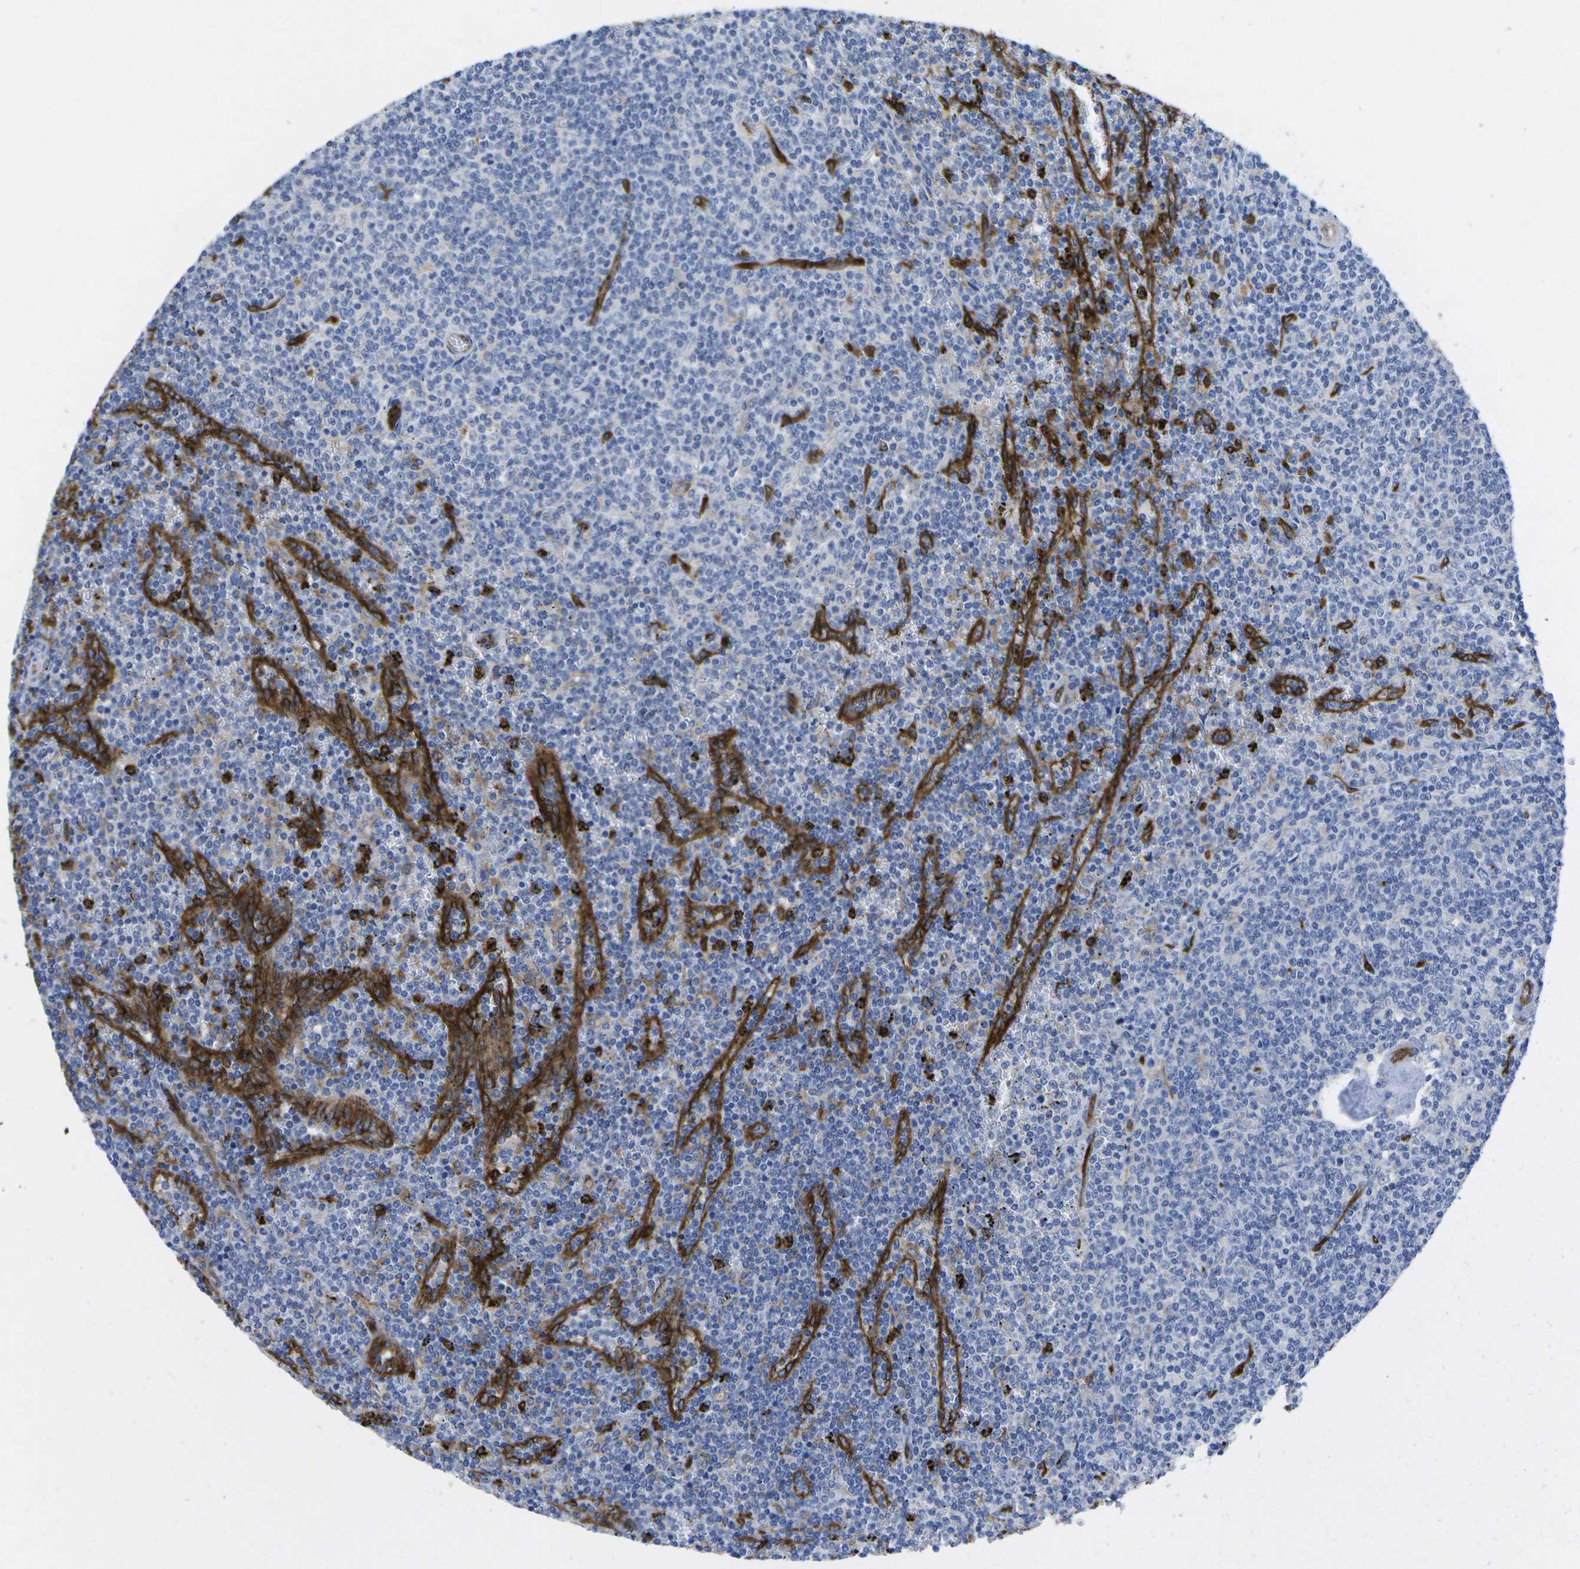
{"staining": {"intensity": "negative", "quantity": "none", "location": "none"}, "tissue": "lymphoma", "cell_type": "Tumor cells", "image_type": "cancer", "snomed": [{"axis": "morphology", "description": "Malignant lymphoma, non-Hodgkin's type, Low grade"}, {"axis": "topography", "description": "Spleen"}], "caption": "IHC of low-grade malignant lymphoma, non-Hodgkin's type shows no staining in tumor cells.", "gene": "DYSF", "patient": {"sex": "female", "age": 50}}